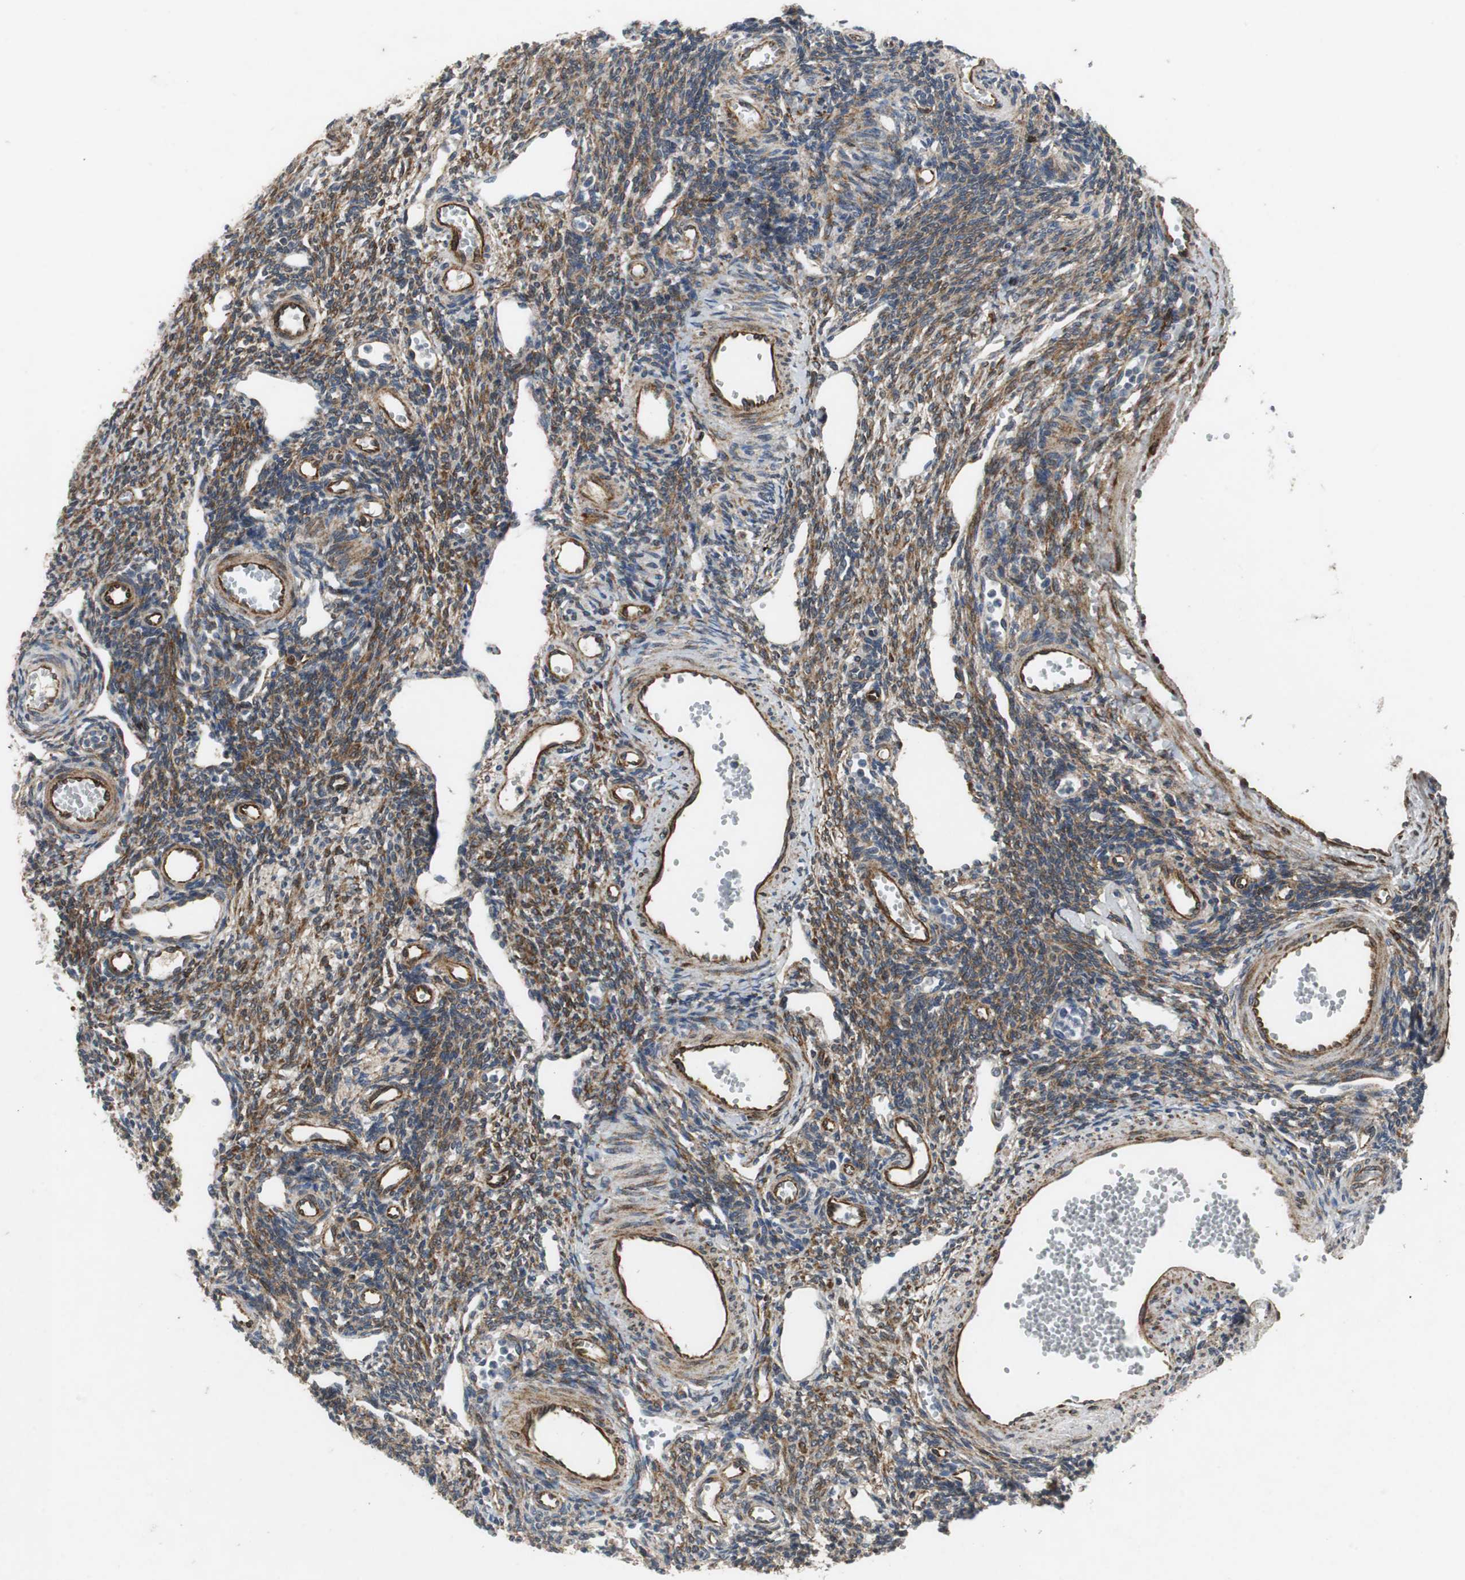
{"staining": {"intensity": "moderate", "quantity": ">75%", "location": "cytoplasmic/membranous"}, "tissue": "ovary", "cell_type": "Follicle cells", "image_type": "normal", "snomed": [{"axis": "morphology", "description": "Normal tissue, NOS"}, {"axis": "topography", "description": "Ovary"}], "caption": "The immunohistochemical stain labels moderate cytoplasmic/membranous expression in follicle cells of benign ovary.", "gene": "ISCU", "patient": {"sex": "female", "age": 33}}